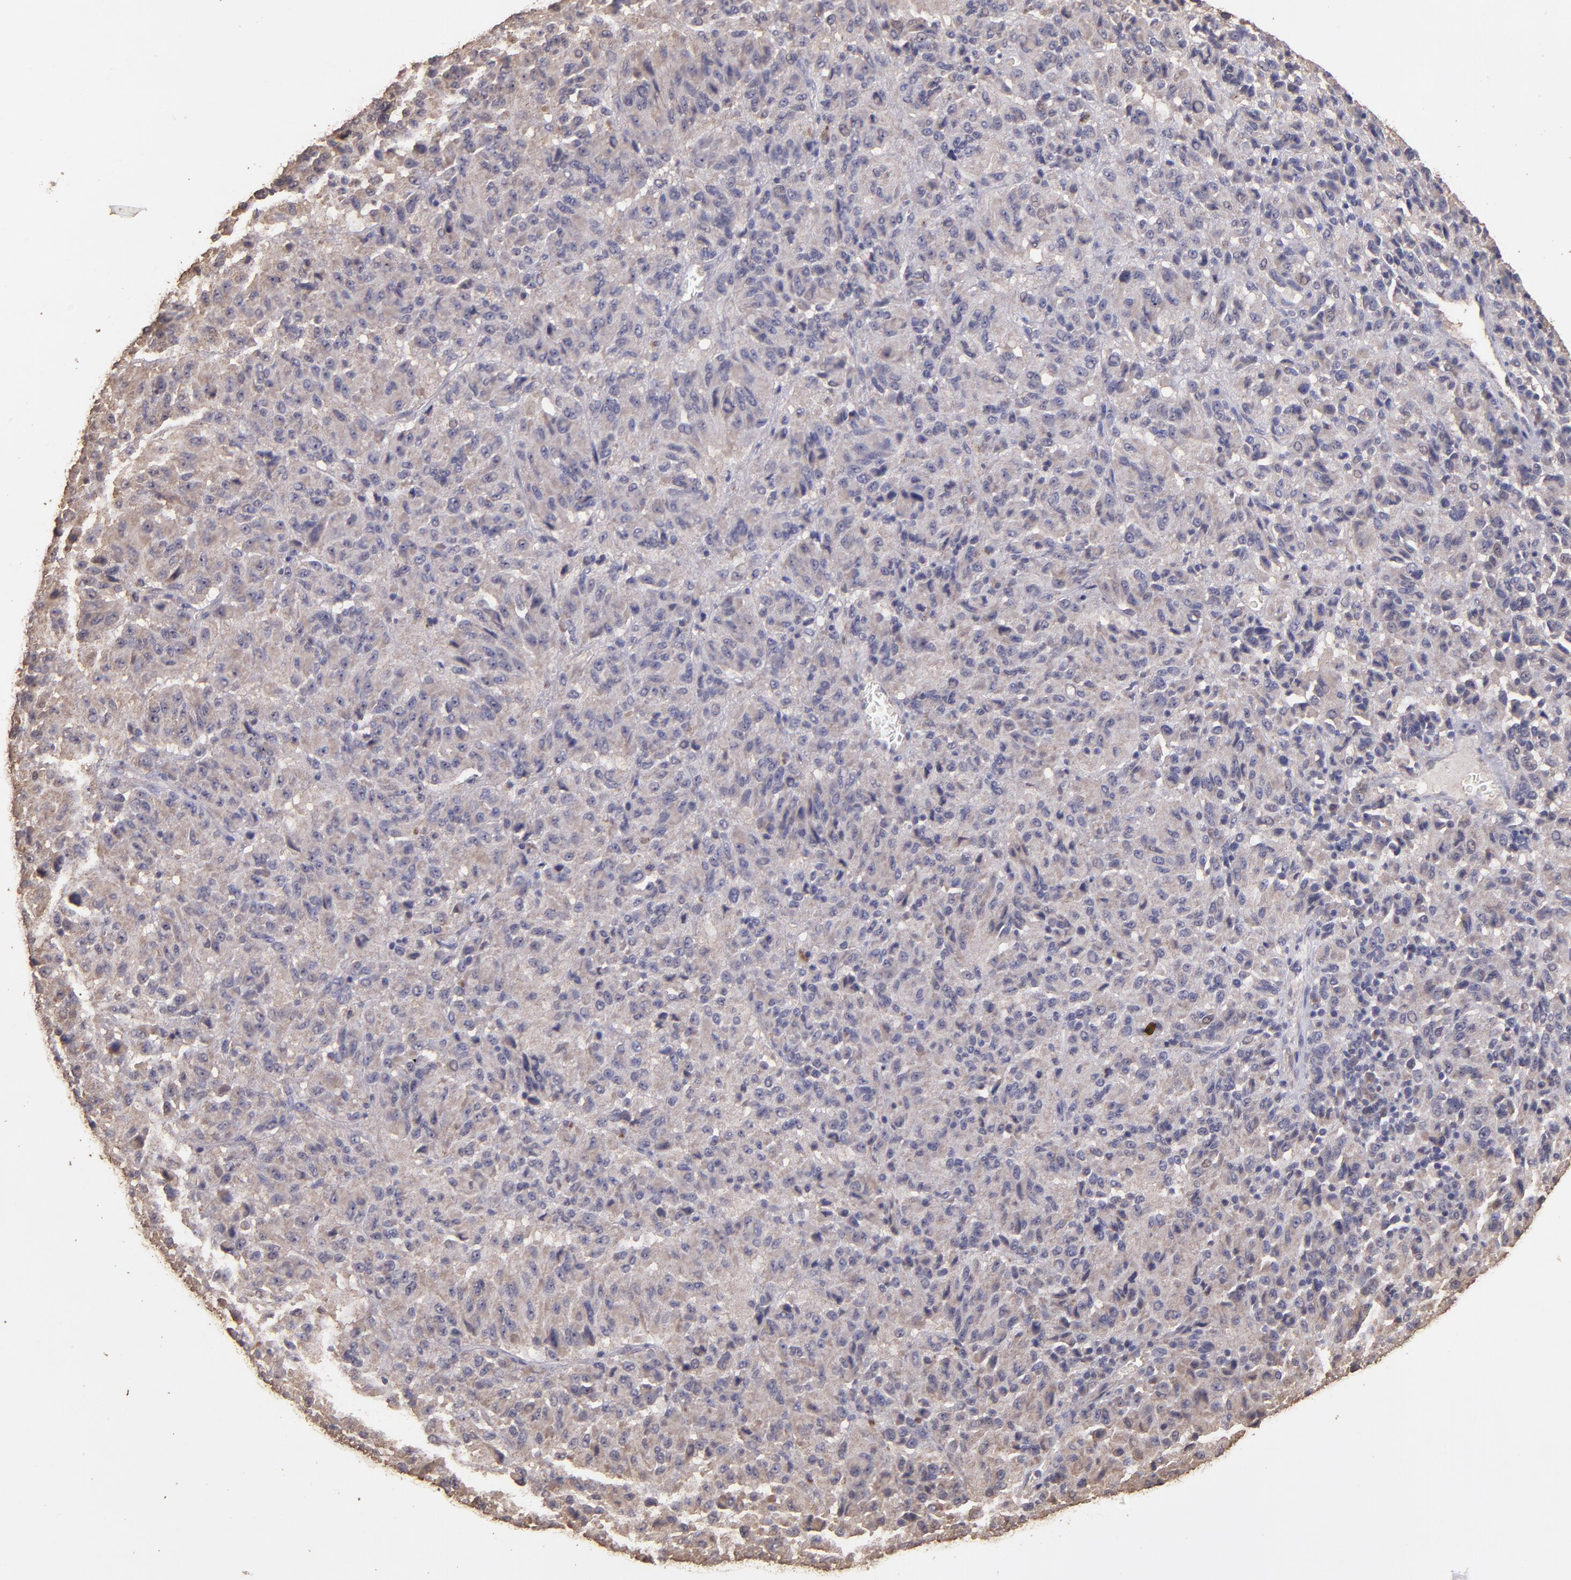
{"staining": {"intensity": "weak", "quantity": ">75%", "location": "cytoplasmic/membranous"}, "tissue": "melanoma", "cell_type": "Tumor cells", "image_type": "cancer", "snomed": [{"axis": "morphology", "description": "Malignant melanoma, Metastatic site"}, {"axis": "topography", "description": "Lung"}], "caption": "The immunohistochemical stain shows weak cytoplasmic/membranous positivity in tumor cells of malignant melanoma (metastatic site) tissue.", "gene": "HECTD1", "patient": {"sex": "male", "age": 64}}